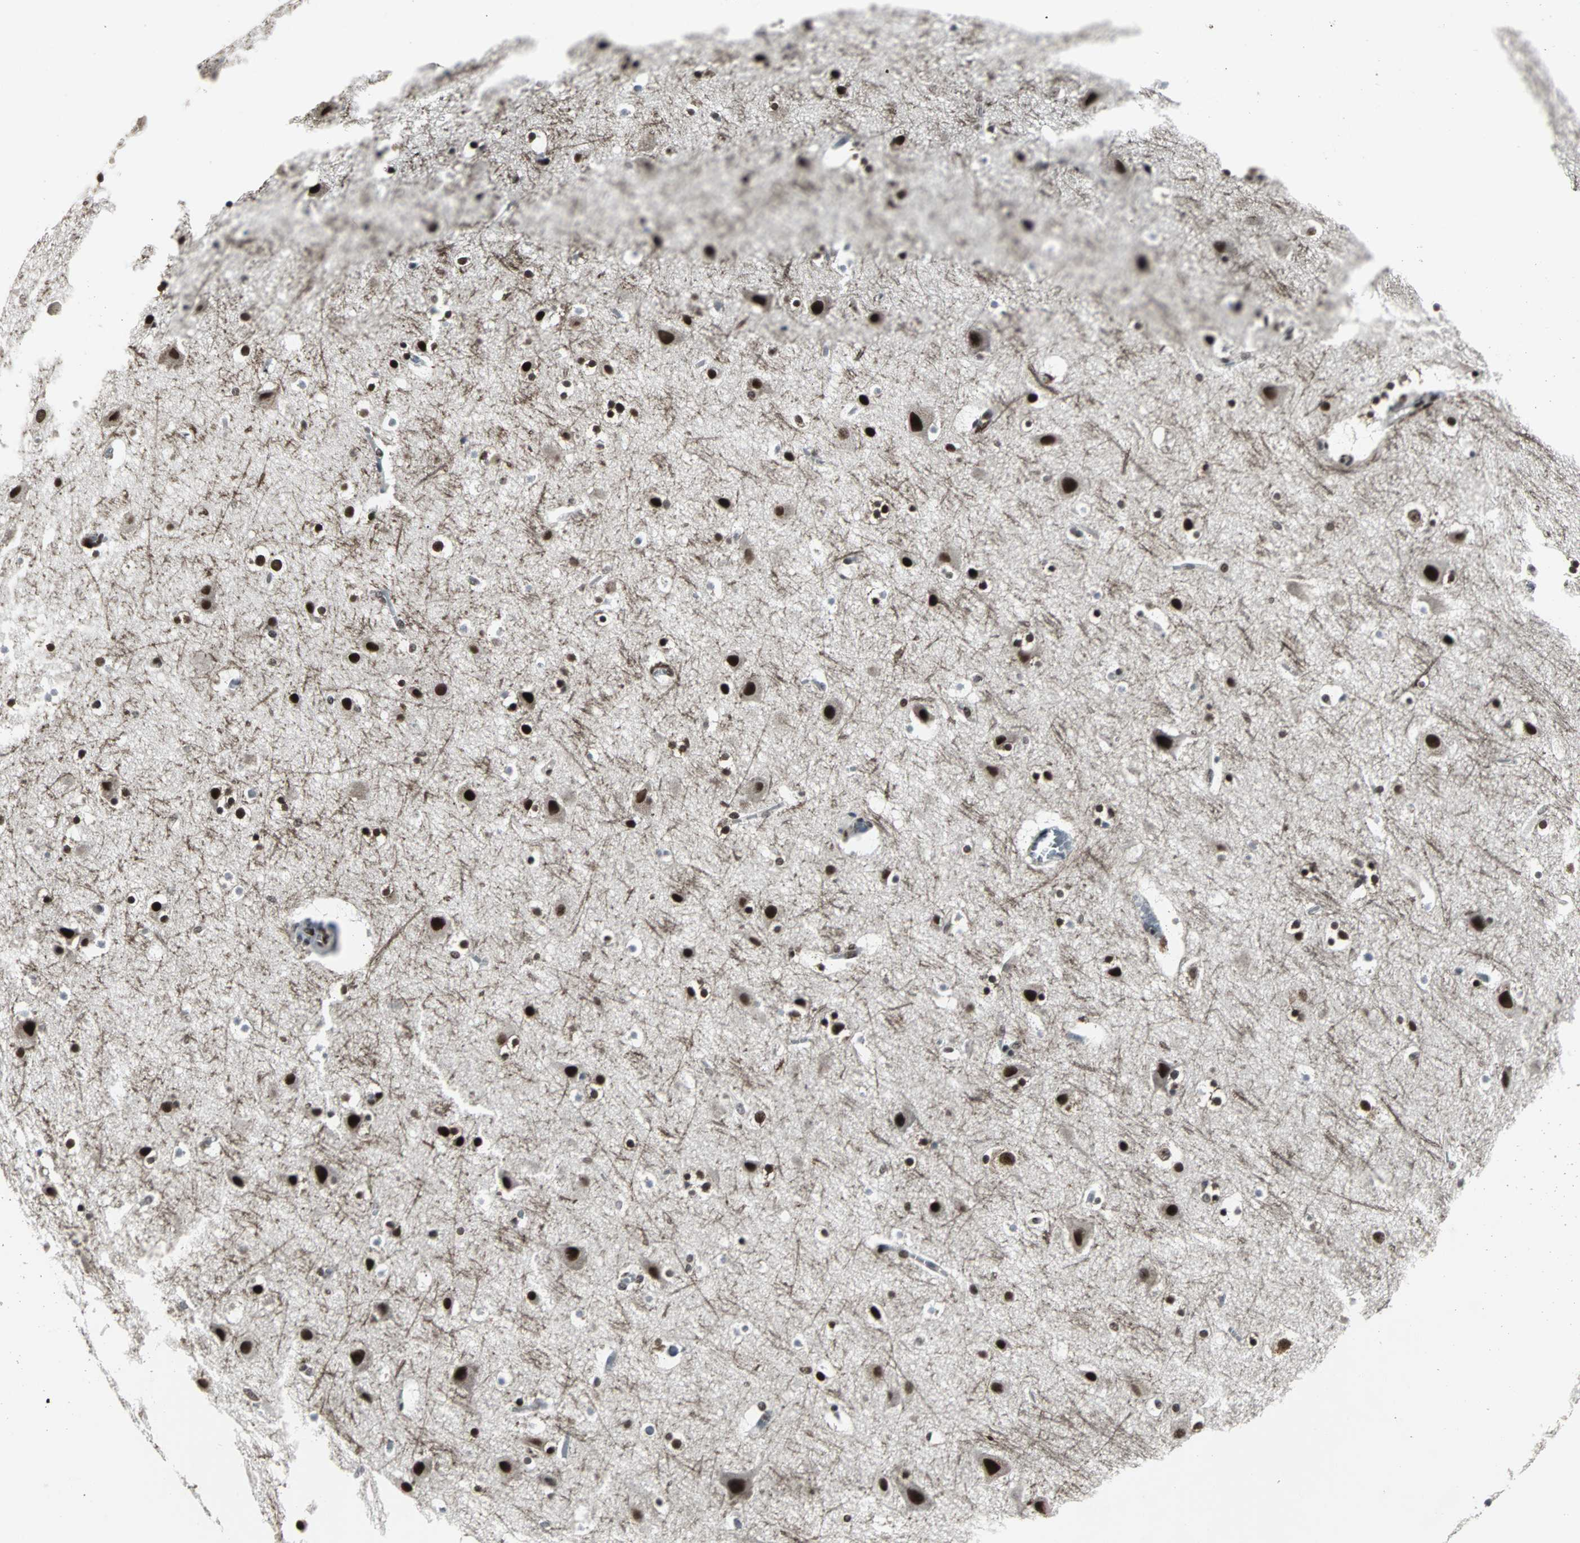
{"staining": {"intensity": "moderate", "quantity": ">75%", "location": "nuclear"}, "tissue": "cerebral cortex", "cell_type": "Endothelial cells", "image_type": "normal", "snomed": [{"axis": "morphology", "description": "Normal tissue, NOS"}, {"axis": "topography", "description": "Cerebral cortex"}], "caption": "This histopathology image demonstrates immunohistochemistry staining of normal cerebral cortex, with medium moderate nuclear expression in approximately >75% of endothelial cells.", "gene": "PNKP", "patient": {"sex": "male", "age": 45}}